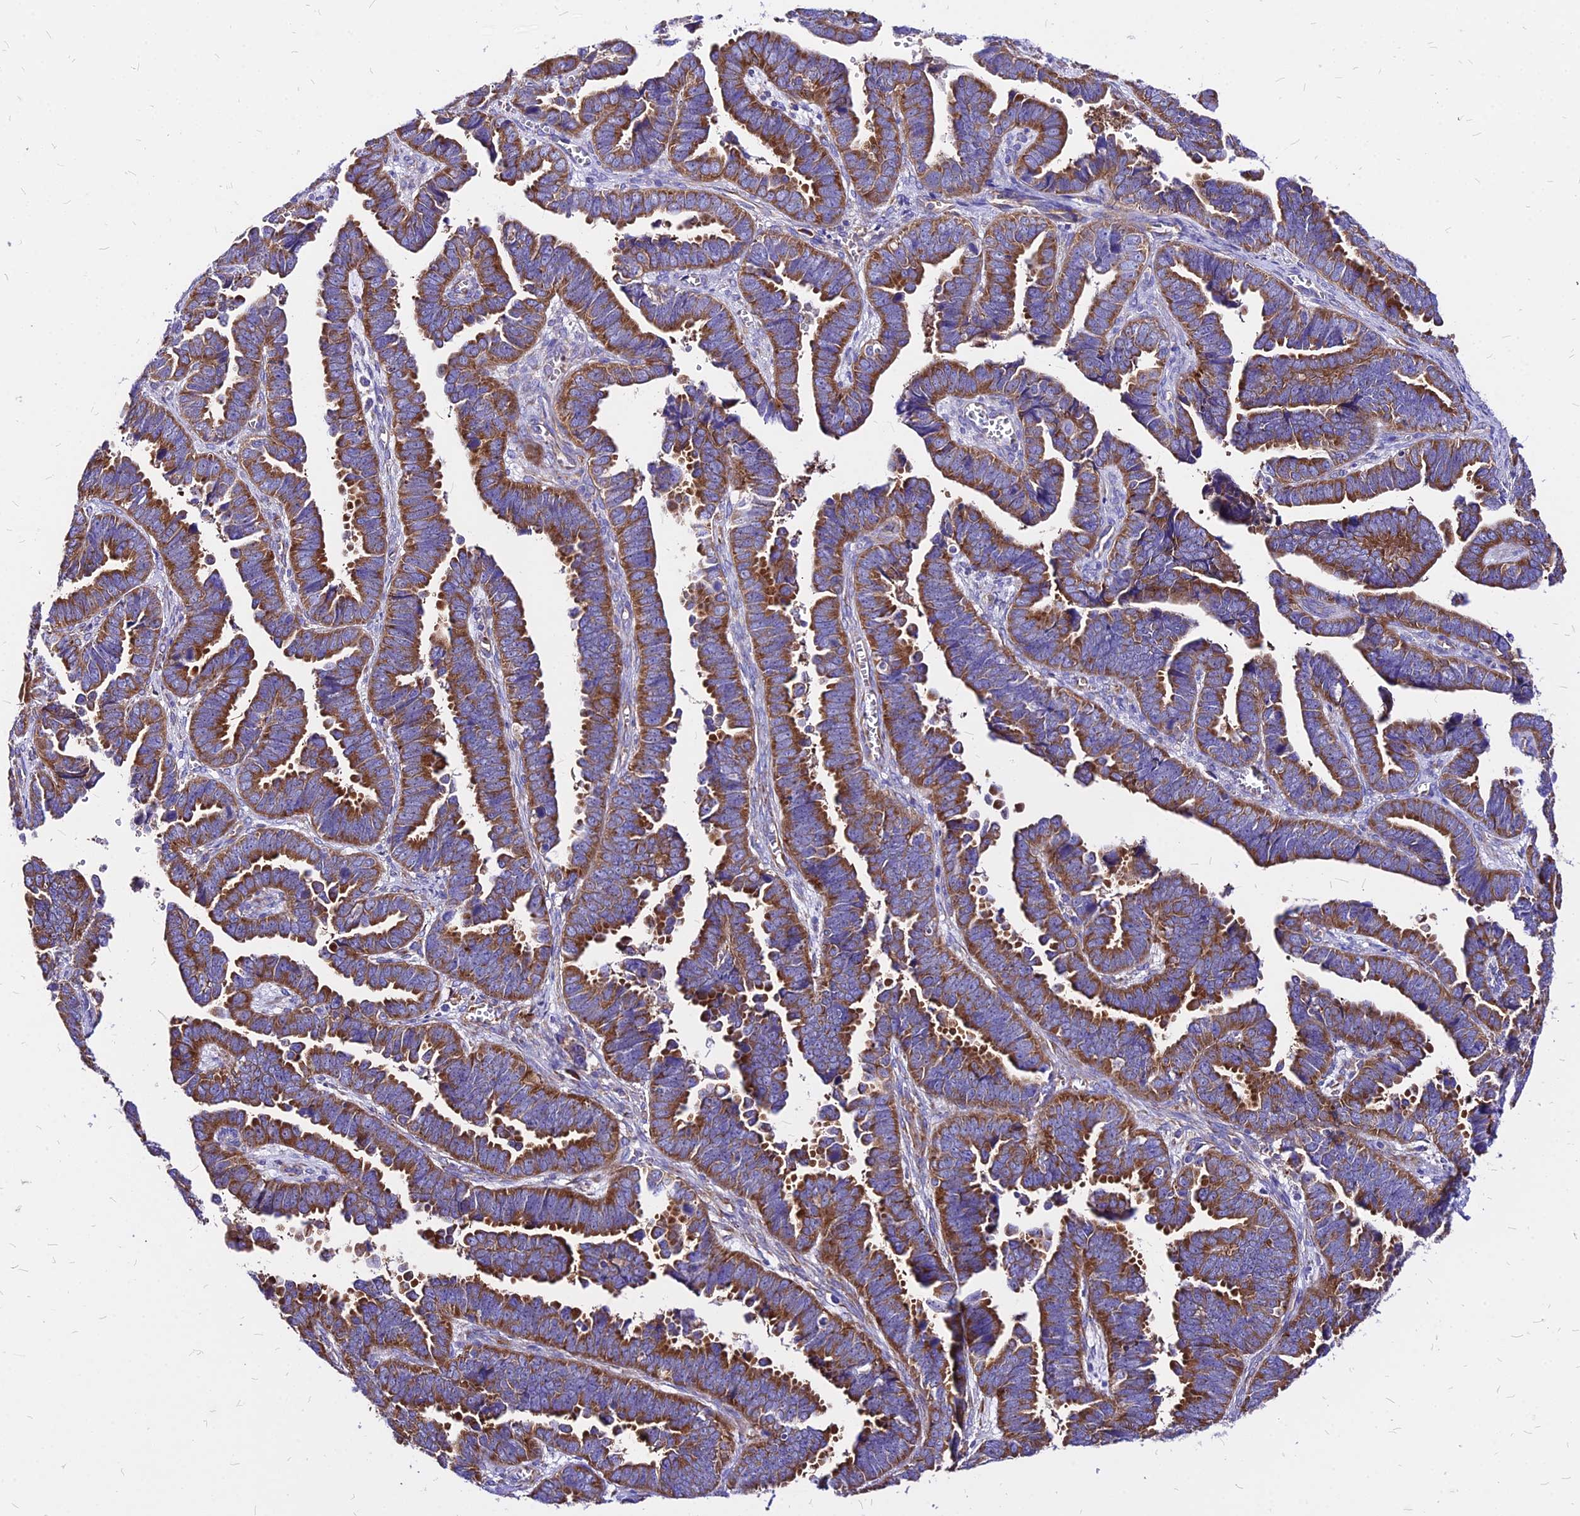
{"staining": {"intensity": "moderate", "quantity": ">75%", "location": "cytoplasmic/membranous"}, "tissue": "endometrial cancer", "cell_type": "Tumor cells", "image_type": "cancer", "snomed": [{"axis": "morphology", "description": "Adenocarcinoma, NOS"}, {"axis": "topography", "description": "Endometrium"}], "caption": "An immunohistochemistry (IHC) image of tumor tissue is shown. Protein staining in brown labels moderate cytoplasmic/membranous positivity in endometrial cancer (adenocarcinoma) within tumor cells. Ihc stains the protein of interest in brown and the nuclei are stained blue.", "gene": "RPL19", "patient": {"sex": "female", "age": 75}}